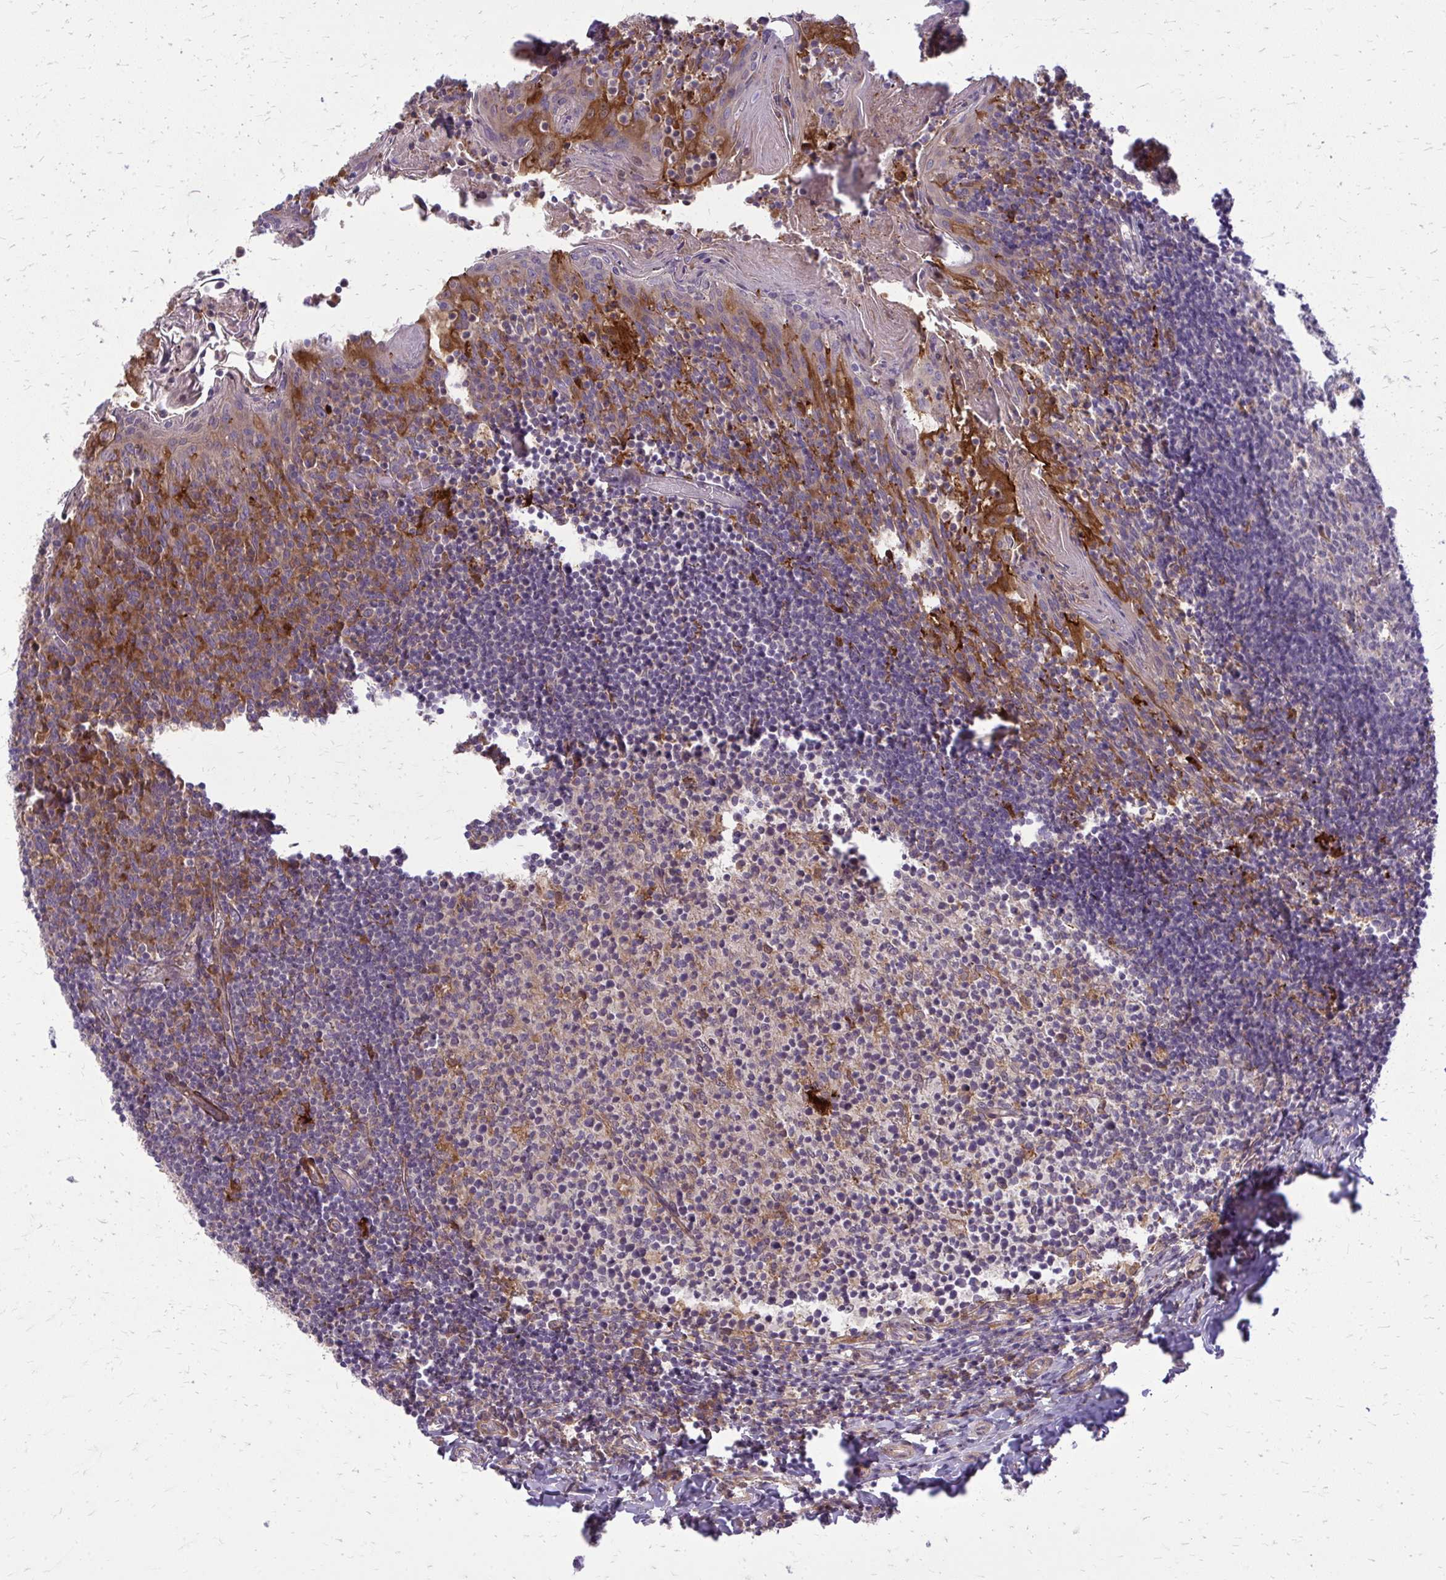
{"staining": {"intensity": "moderate", "quantity": "<25%", "location": "cytoplasmic/membranous"}, "tissue": "tonsil", "cell_type": "Germinal center cells", "image_type": "normal", "snomed": [{"axis": "morphology", "description": "Normal tissue, NOS"}, {"axis": "topography", "description": "Tonsil"}], "caption": "Protein expression analysis of benign tonsil exhibits moderate cytoplasmic/membranous expression in about <25% of germinal center cells. The protein is shown in brown color, while the nuclei are stained blue.", "gene": "OXNAD1", "patient": {"sex": "female", "age": 10}}